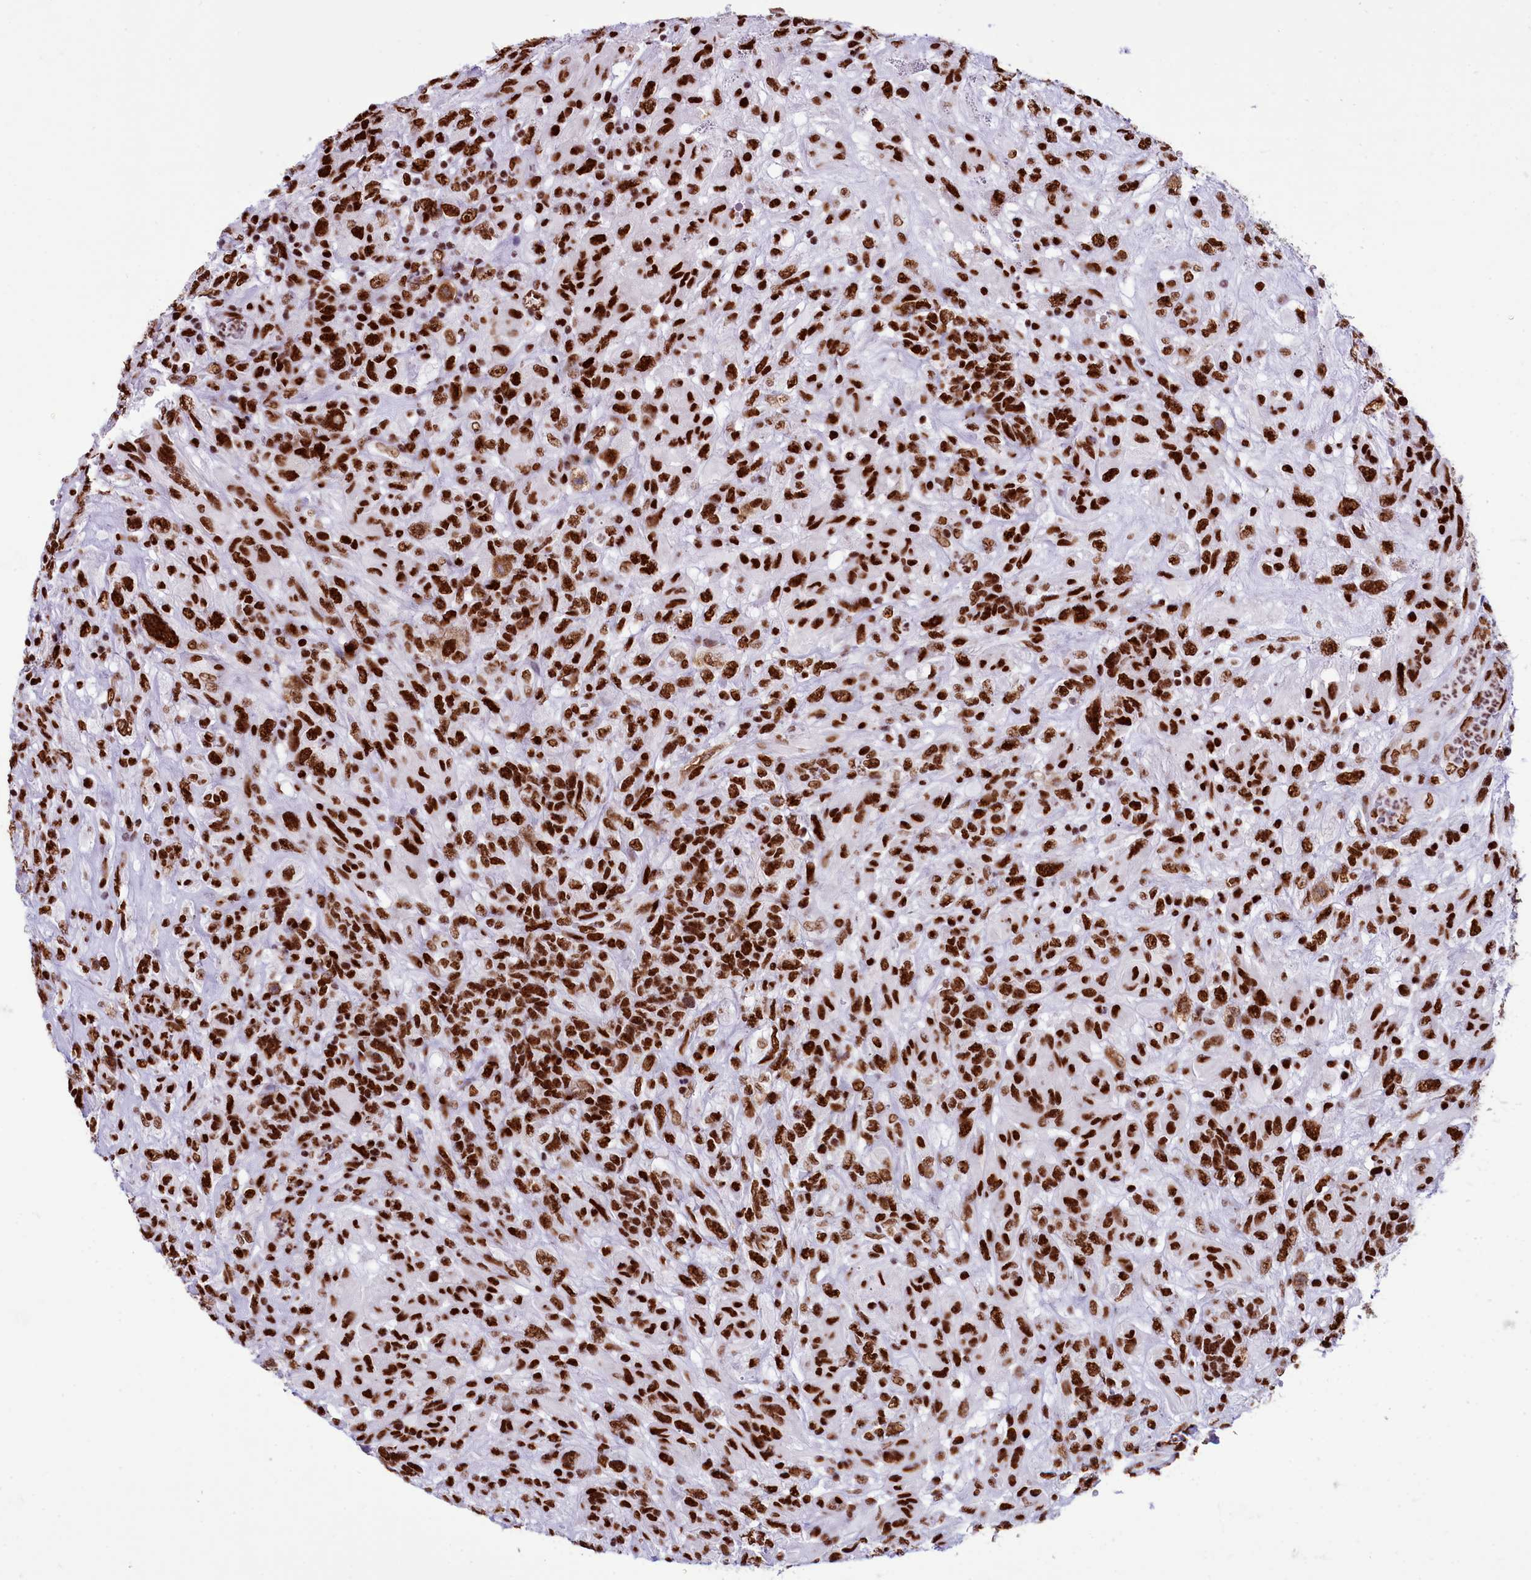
{"staining": {"intensity": "strong", "quantity": ">75%", "location": "nuclear"}, "tissue": "glioma", "cell_type": "Tumor cells", "image_type": "cancer", "snomed": [{"axis": "morphology", "description": "Glioma, malignant, High grade"}, {"axis": "topography", "description": "Brain"}], "caption": "A micrograph of human high-grade glioma (malignant) stained for a protein demonstrates strong nuclear brown staining in tumor cells. Immunohistochemistry stains the protein in brown and the nuclei are stained blue.", "gene": "RALY", "patient": {"sex": "male", "age": 61}}